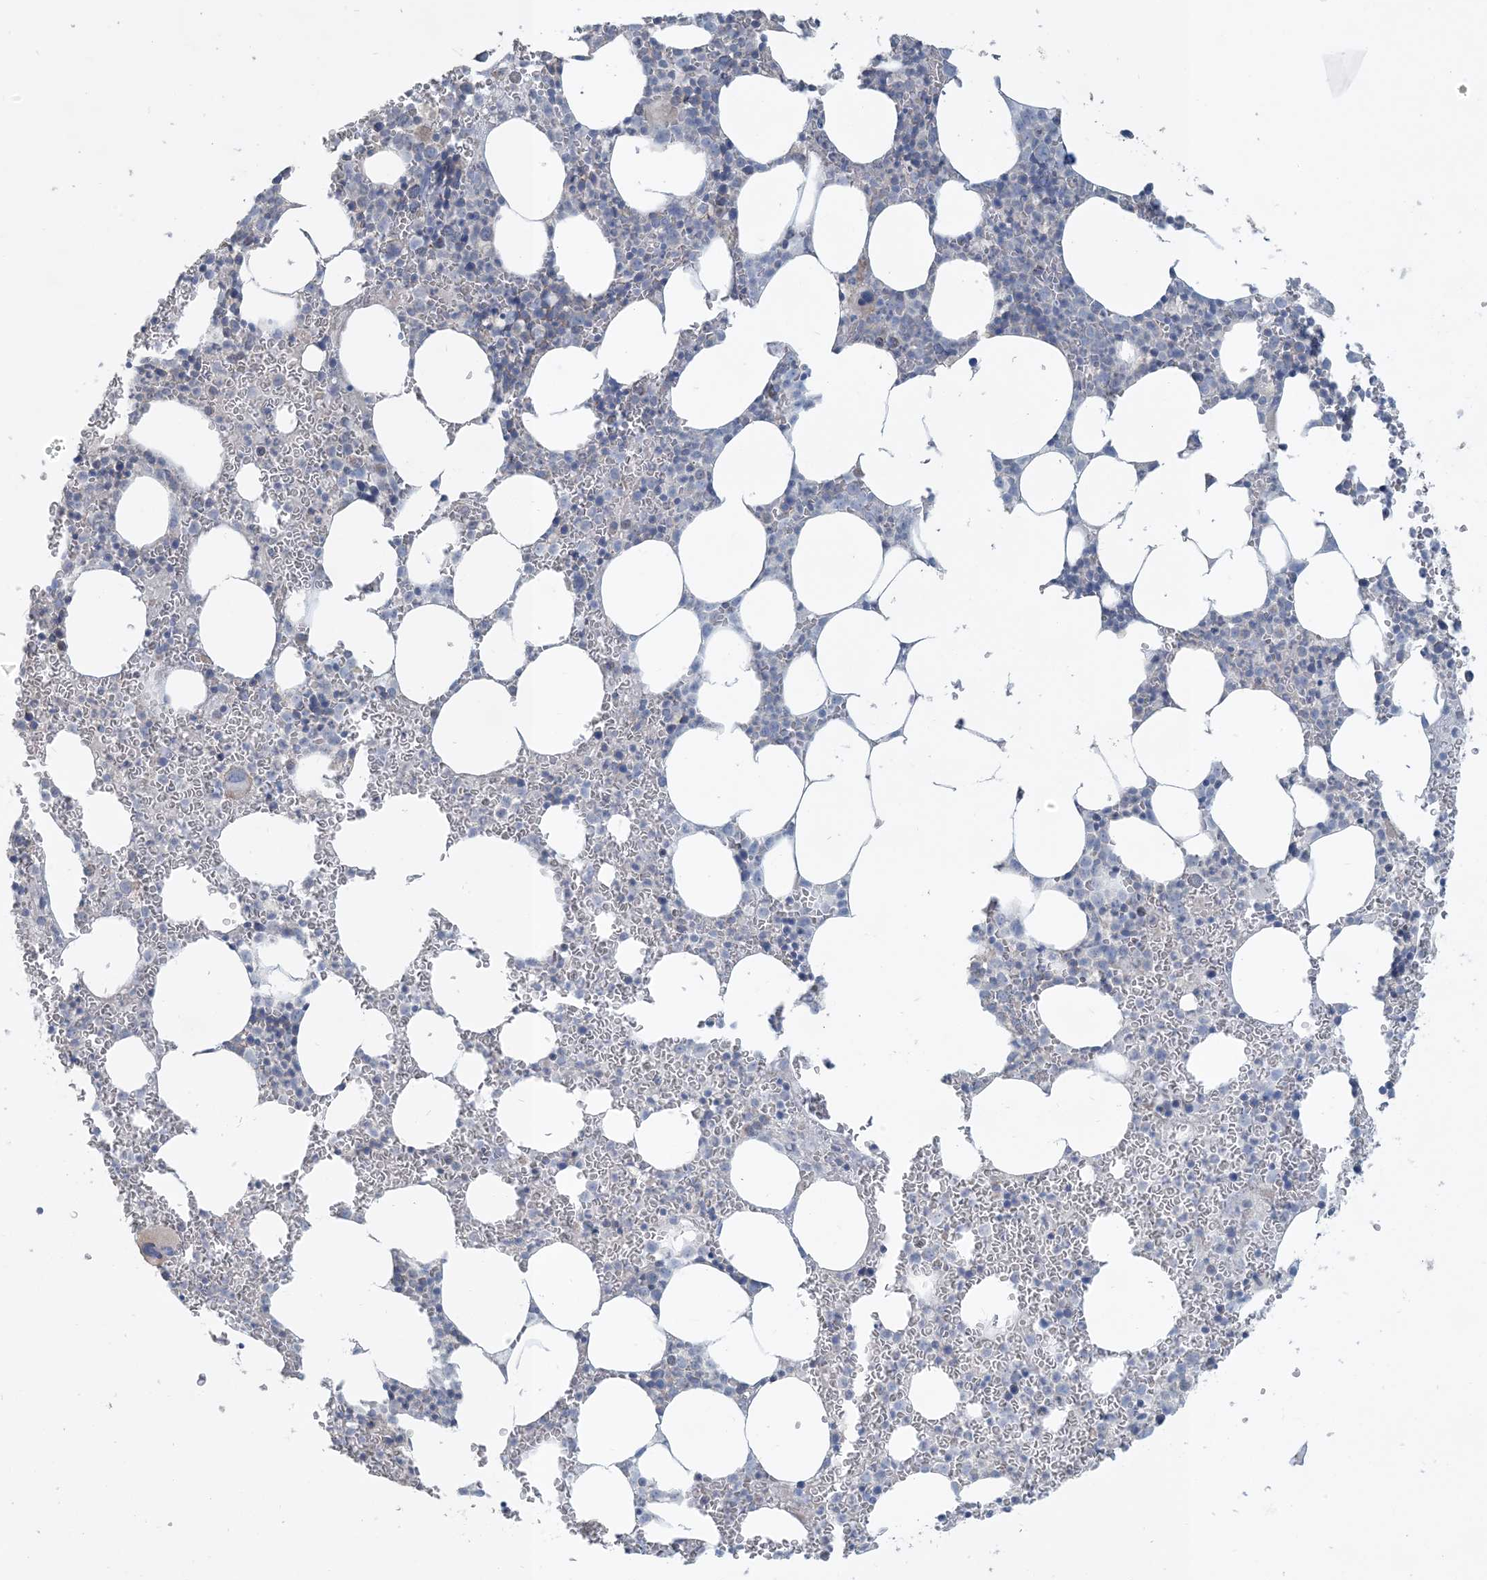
{"staining": {"intensity": "negative", "quantity": "none", "location": "none"}, "tissue": "bone marrow", "cell_type": "Hematopoietic cells", "image_type": "normal", "snomed": [{"axis": "morphology", "description": "Normal tissue, NOS"}, {"axis": "topography", "description": "Bone marrow"}], "caption": "Micrograph shows no significant protein expression in hematopoietic cells of benign bone marrow. (DAB (3,3'-diaminobenzidine) immunohistochemistry, high magnification).", "gene": "NPHS2", "patient": {"sex": "female", "age": 78}}